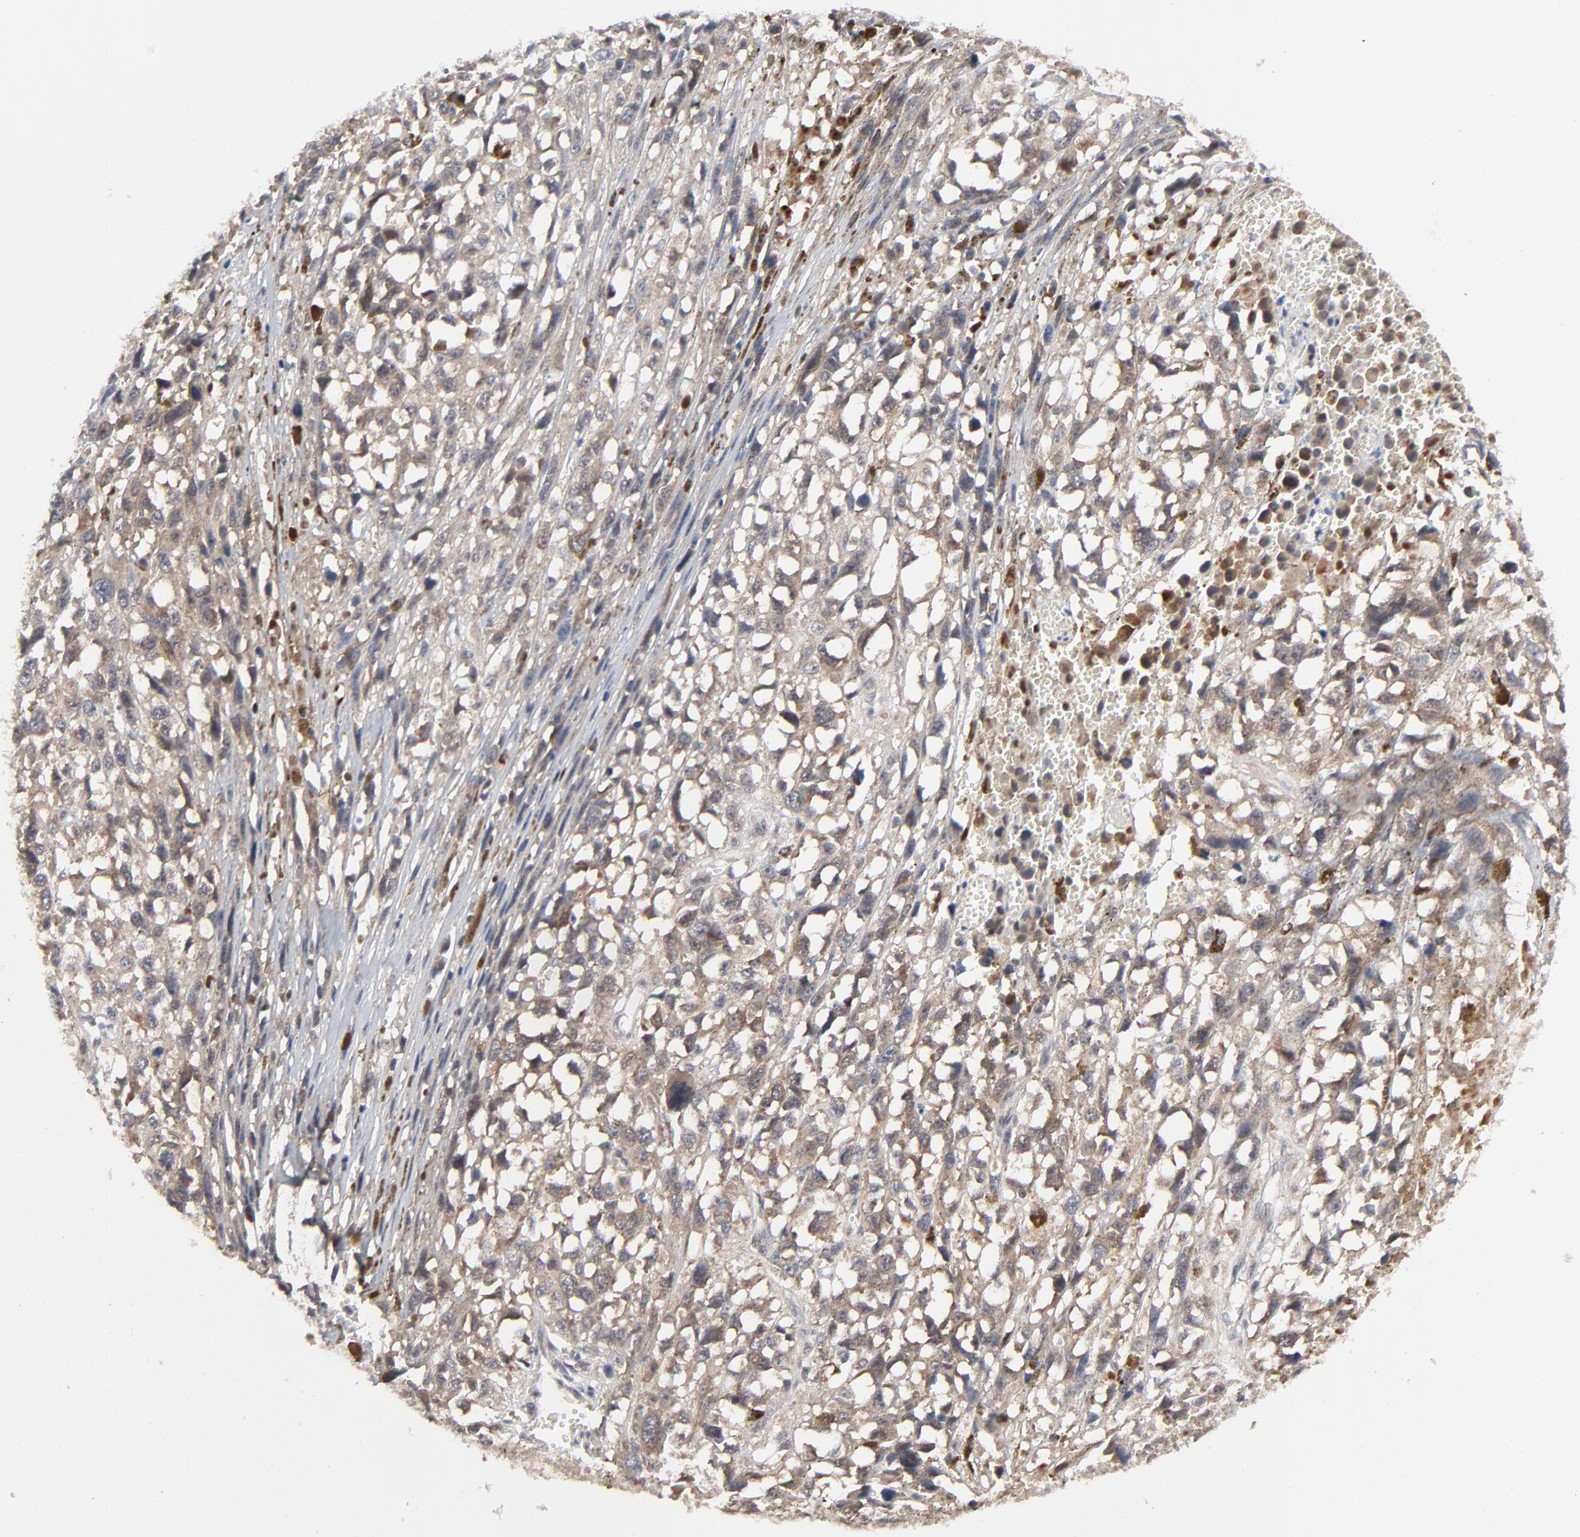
{"staining": {"intensity": "weak", "quantity": ">75%", "location": "cytoplasmic/membranous"}, "tissue": "melanoma", "cell_type": "Tumor cells", "image_type": "cancer", "snomed": [{"axis": "morphology", "description": "Malignant melanoma, Metastatic site"}, {"axis": "topography", "description": "Lymph node"}], "caption": "Weak cytoplasmic/membranous protein staining is seen in about >75% of tumor cells in malignant melanoma (metastatic site). The staining was performed using DAB, with brown indicating positive protein expression. Nuclei are stained blue with hematoxylin.", "gene": "RPS6KB1", "patient": {"sex": "male", "age": 59}}